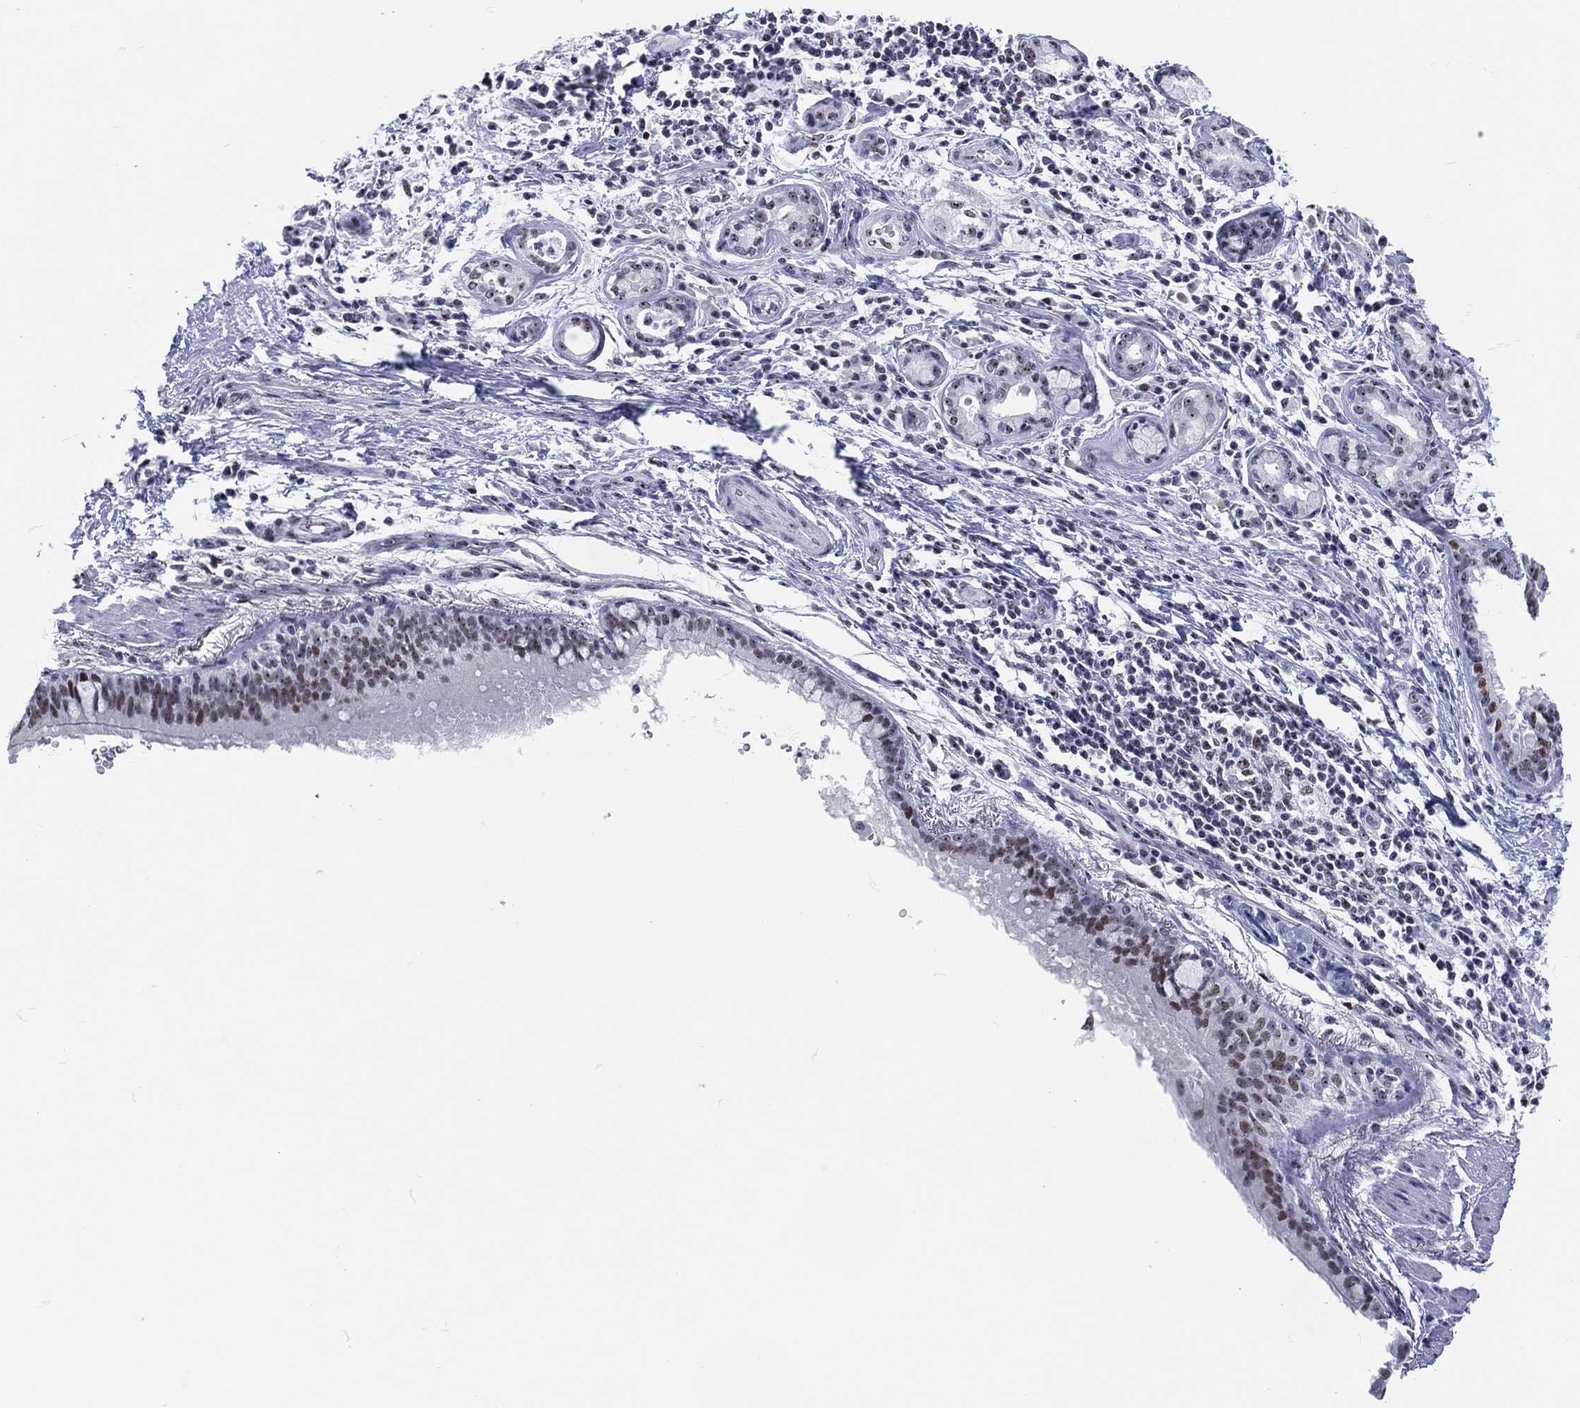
{"staining": {"intensity": "weak", "quantity": "<25%", "location": "nuclear"}, "tissue": "bronchus", "cell_type": "Respiratory epithelial cells", "image_type": "normal", "snomed": [{"axis": "morphology", "description": "Normal tissue, NOS"}, {"axis": "morphology", "description": "Squamous cell carcinoma, NOS"}, {"axis": "topography", "description": "Bronchus"}, {"axis": "topography", "description": "Lung"}], "caption": "The photomicrograph displays no staining of respiratory epithelial cells in unremarkable bronchus.", "gene": "MAPK8IP1", "patient": {"sex": "male", "age": 69}}